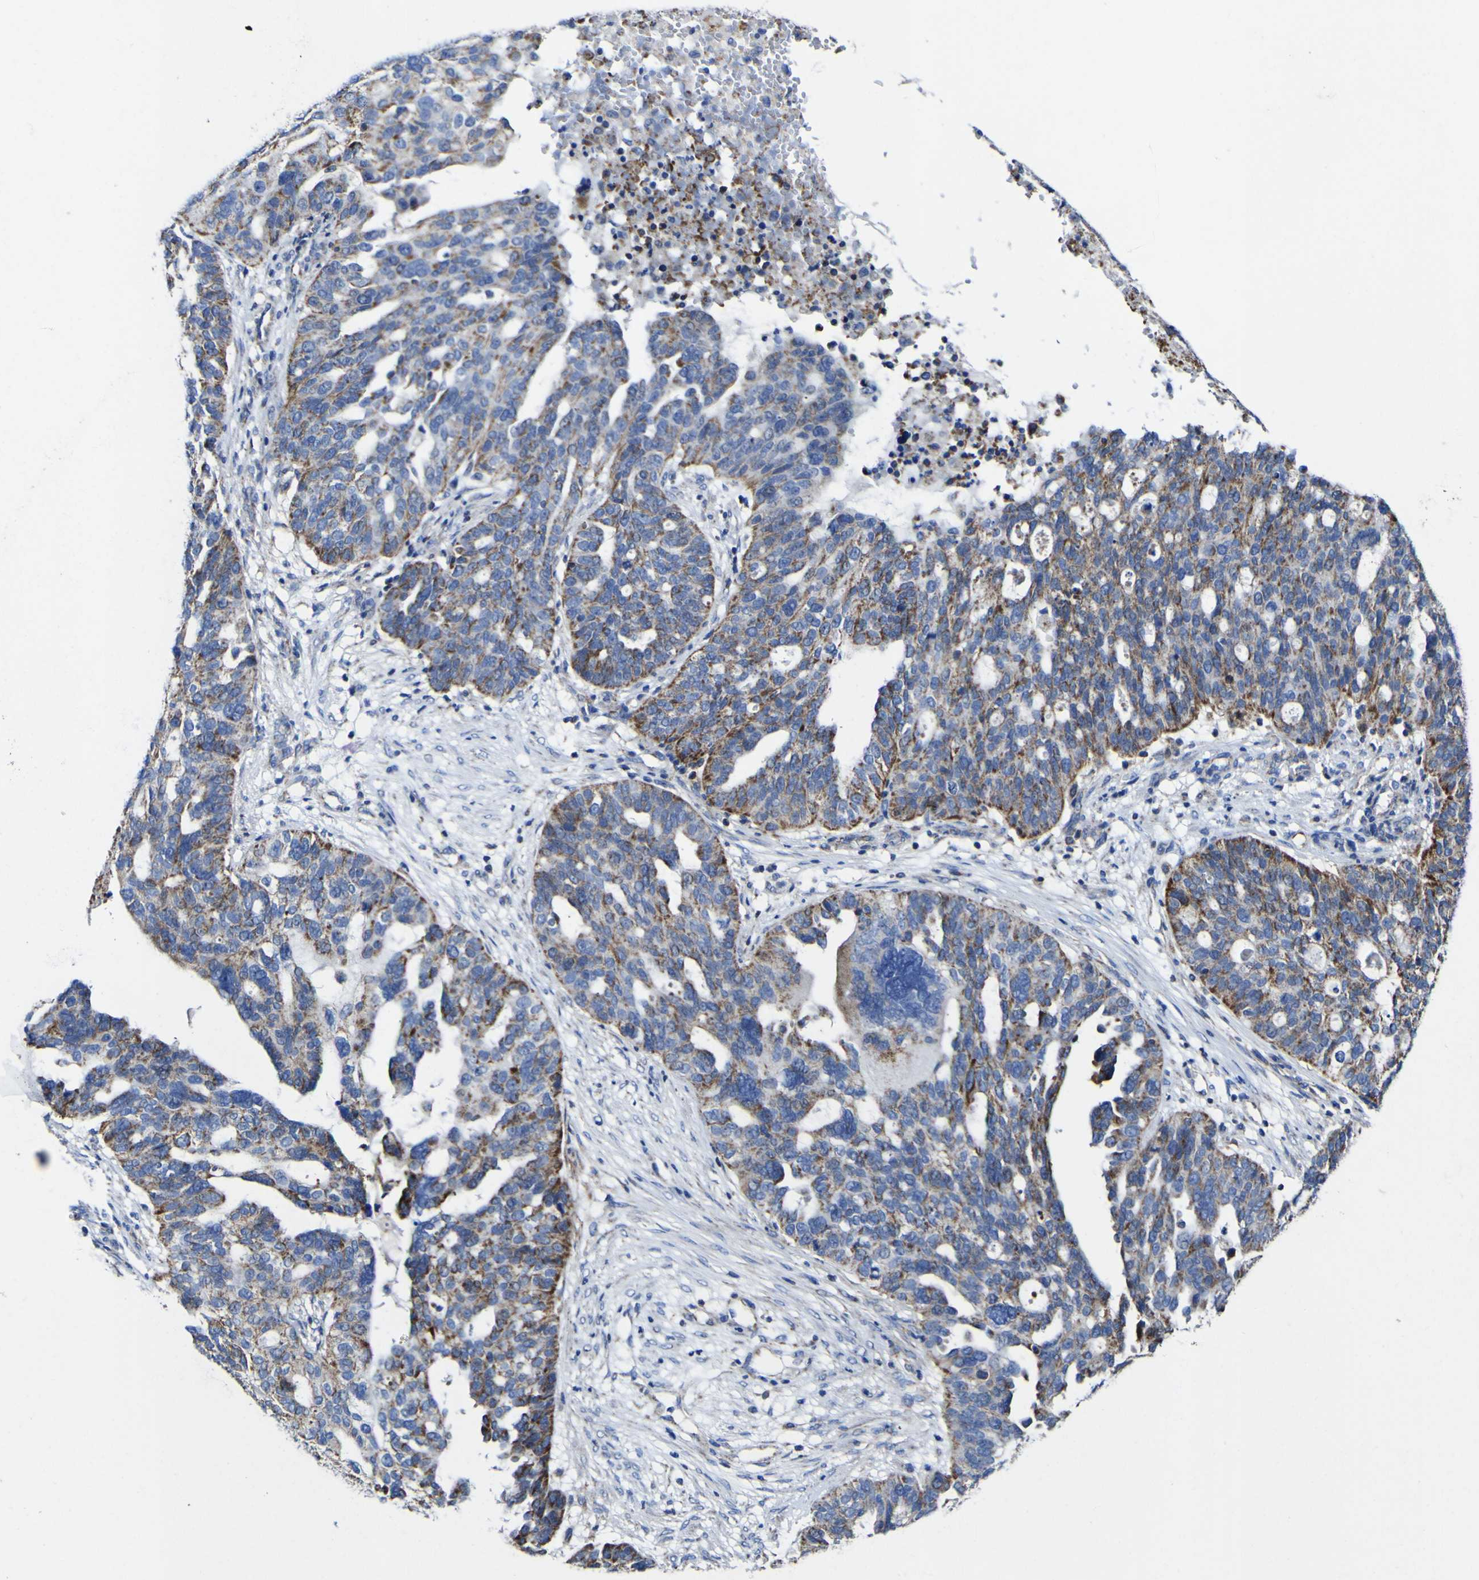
{"staining": {"intensity": "moderate", "quantity": ">75%", "location": "cytoplasmic/membranous"}, "tissue": "ovarian cancer", "cell_type": "Tumor cells", "image_type": "cancer", "snomed": [{"axis": "morphology", "description": "Cystadenocarcinoma, serous, NOS"}, {"axis": "topography", "description": "Ovary"}], "caption": "Human ovarian serous cystadenocarcinoma stained for a protein (brown) displays moderate cytoplasmic/membranous positive staining in about >75% of tumor cells.", "gene": "CCDC90B", "patient": {"sex": "female", "age": 59}}